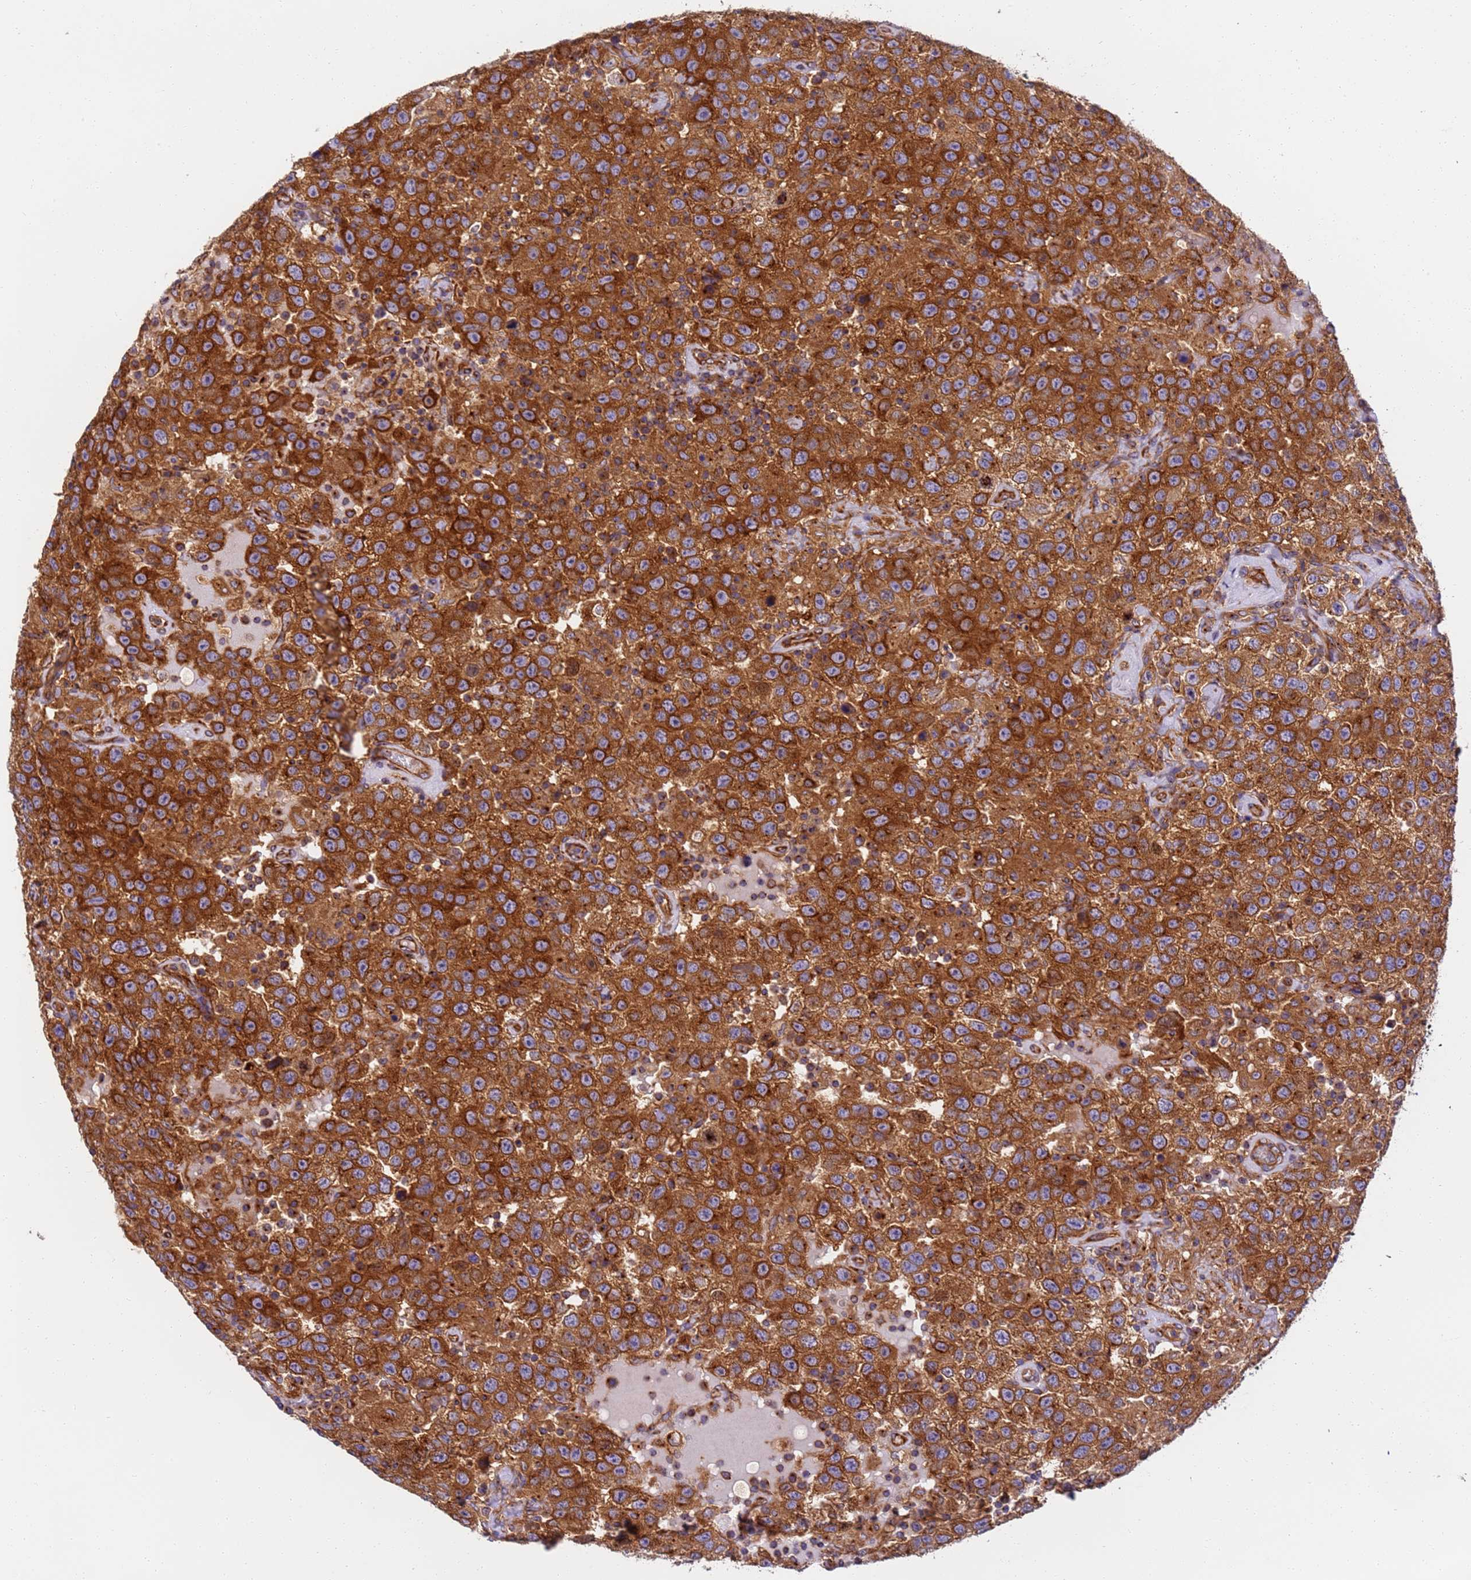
{"staining": {"intensity": "strong", "quantity": ">75%", "location": "cytoplasmic/membranous"}, "tissue": "testis cancer", "cell_type": "Tumor cells", "image_type": "cancer", "snomed": [{"axis": "morphology", "description": "Seminoma, NOS"}, {"axis": "topography", "description": "Testis"}], "caption": "Immunohistochemical staining of testis seminoma shows high levels of strong cytoplasmic/membranous protein positivity in approximately >75% of tumor cells. (brown staining indicates protein expression, while blue staining denotes nuclei).", "gene": "DYNC1I2", "patient": {"sex": "male", "age": 41}}